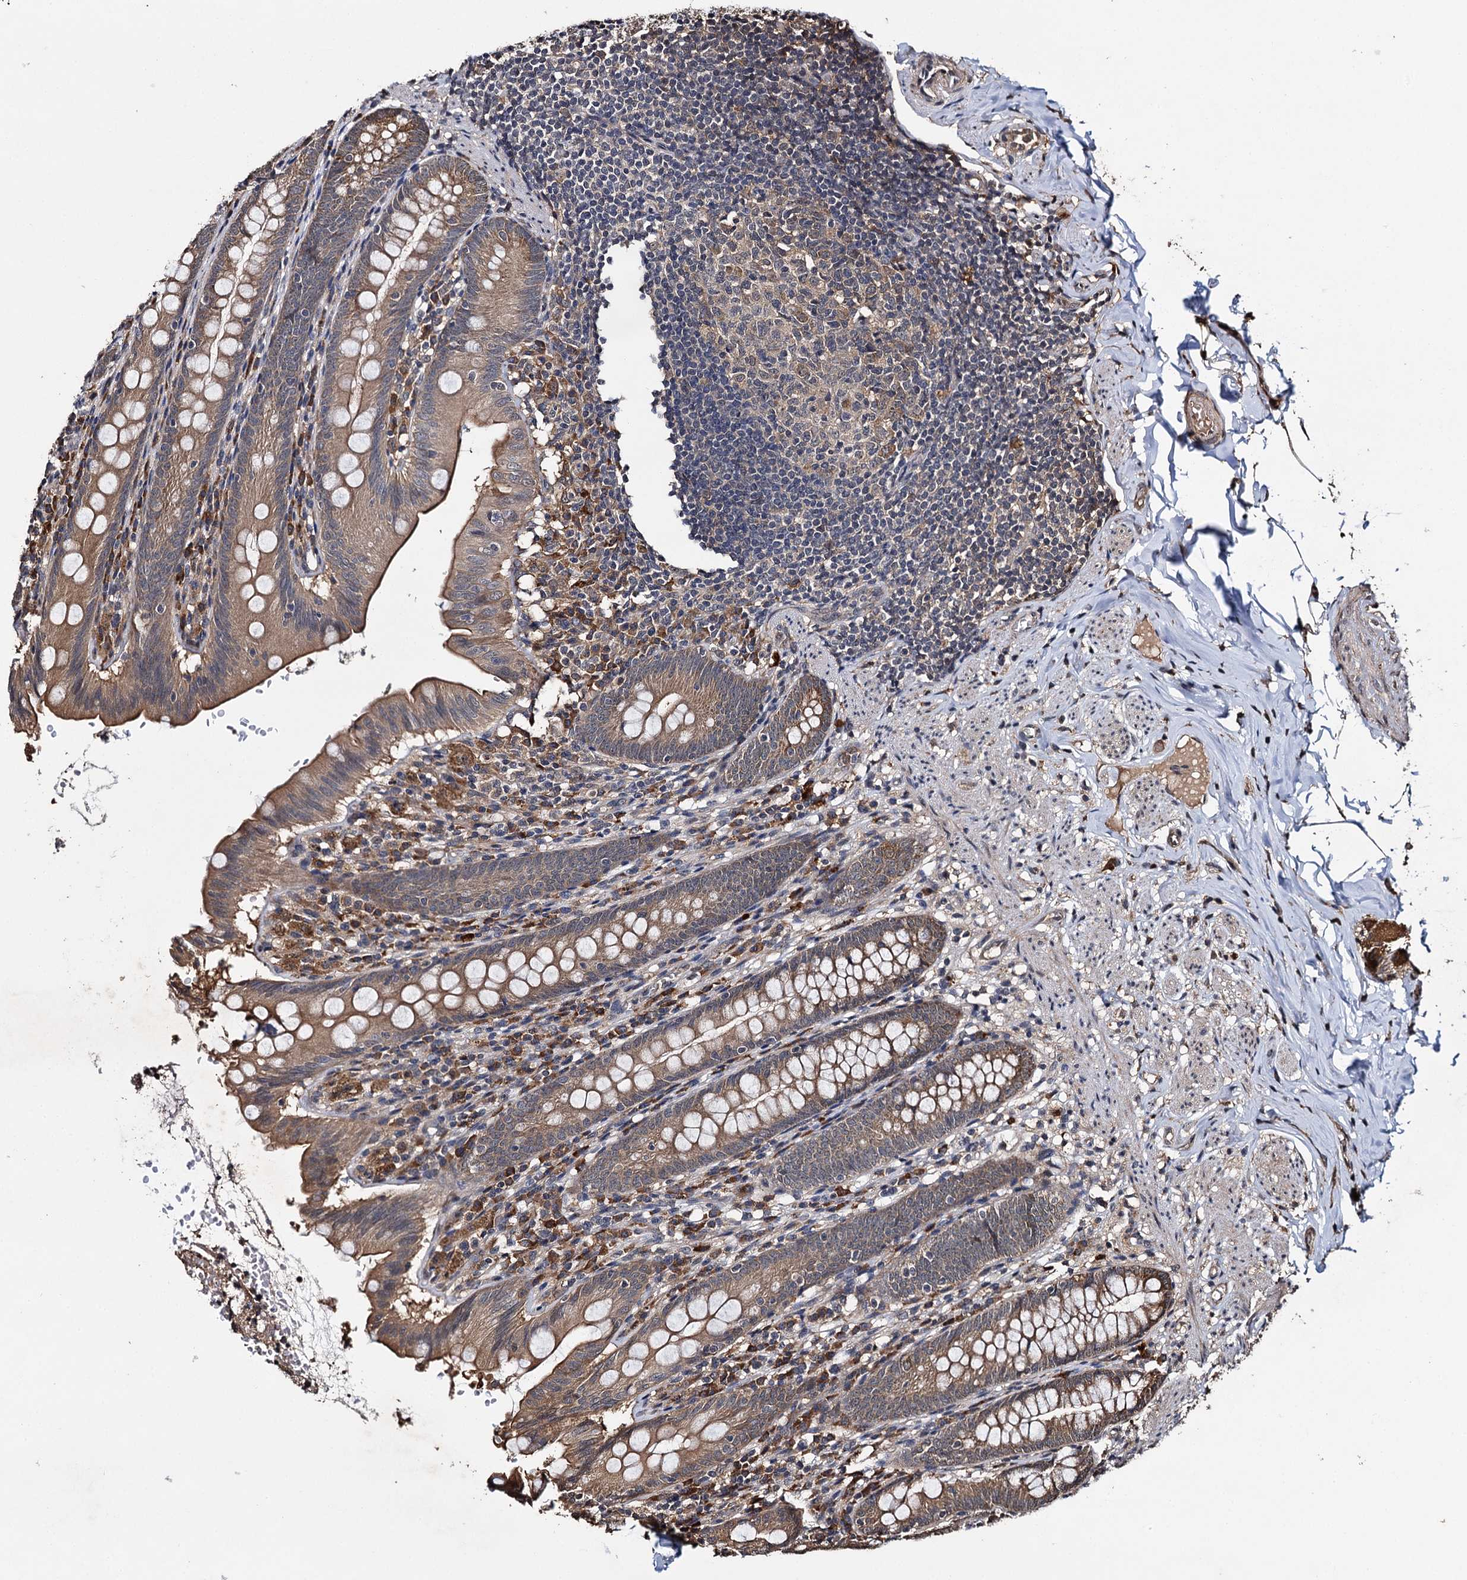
{"staining": {"intensity": "moderate", "quantity": "25%-75%", "location": "cytoplasmic/membranous"}, "tissue": "appendix", "cell_type": "Glandular cells", "image_type": "normal", "snomed": [{"axis": "morphology", "description": "Normal tissue, NOS"}, {"axis": "topography", "description": "Appendix"}], "caption": "Immunohistochemical staining of unremarkable appendix exhibits moderate cytoplasmic/membranous protein staining in about 25%-75% of glandular cells. Nuclei are stained in blue.", "gene": "SLC46A3", "patient": {"sex": "male", "age": 55}}